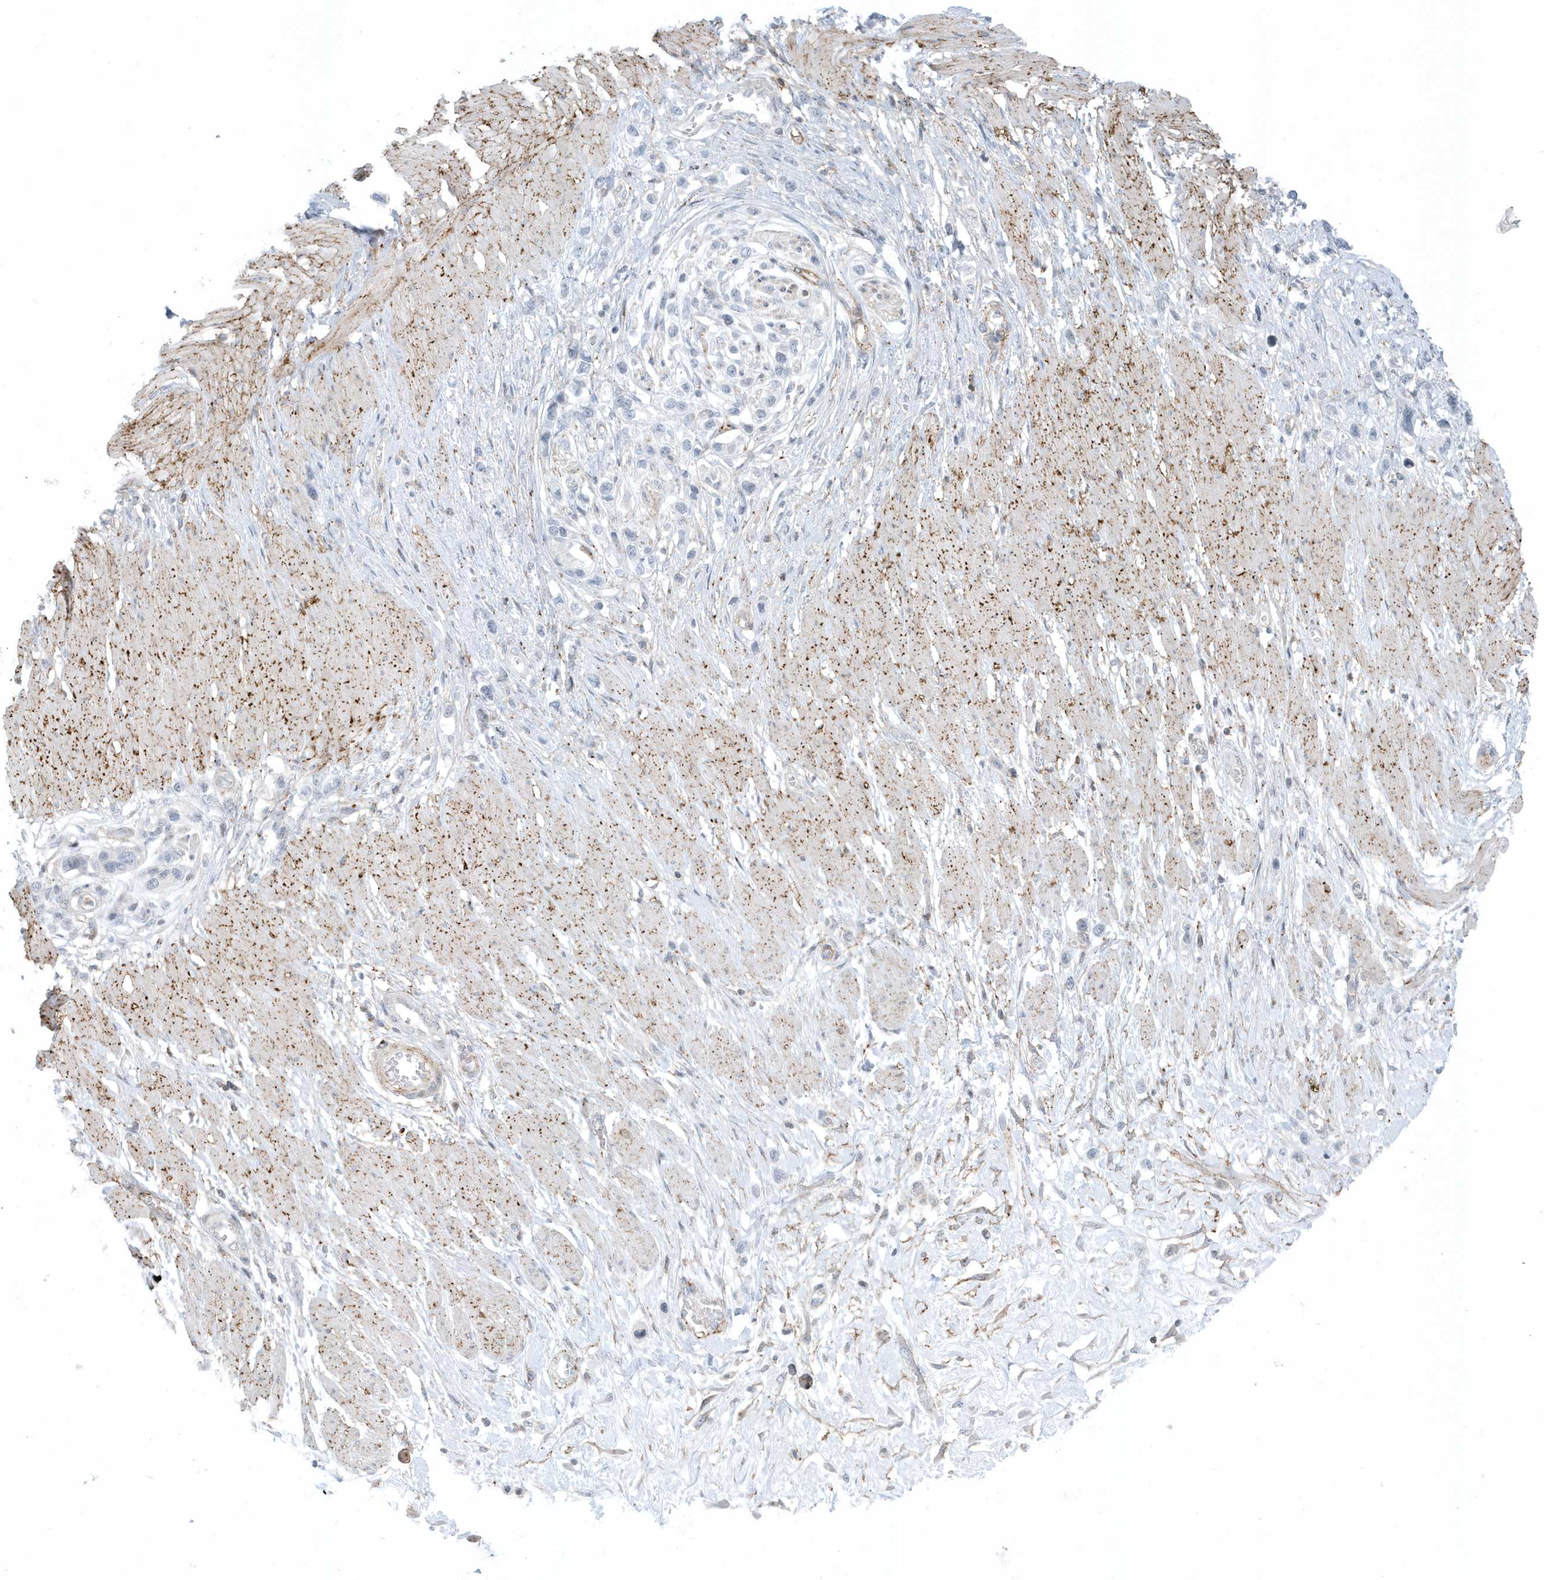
{"staining": {"intensity": "negative", "quantity": "none", "location": "none"}, "tissue": "stomach cancer", "cell_type": "Tumor cells", "image_type": "cancer", "snomed": [{"axis": "morphology", "description": "Normal tissue, NOS"}, {"axis": "morphology", "description": "Adenocarcinoma, NOS"}, {"axis": "topography", "description": "Stomach, upper"}, {"axis": "topography", "description": "Stomach"}], "caption": "An IHC photomicrograph of stomach cancer (adenocarcinoma) is shown. There is no staining in tumor cells of stomach cancer (adenocarcinoma).", "gene": "CACNB2", "patient": {"sex": "female", "age": 65}}